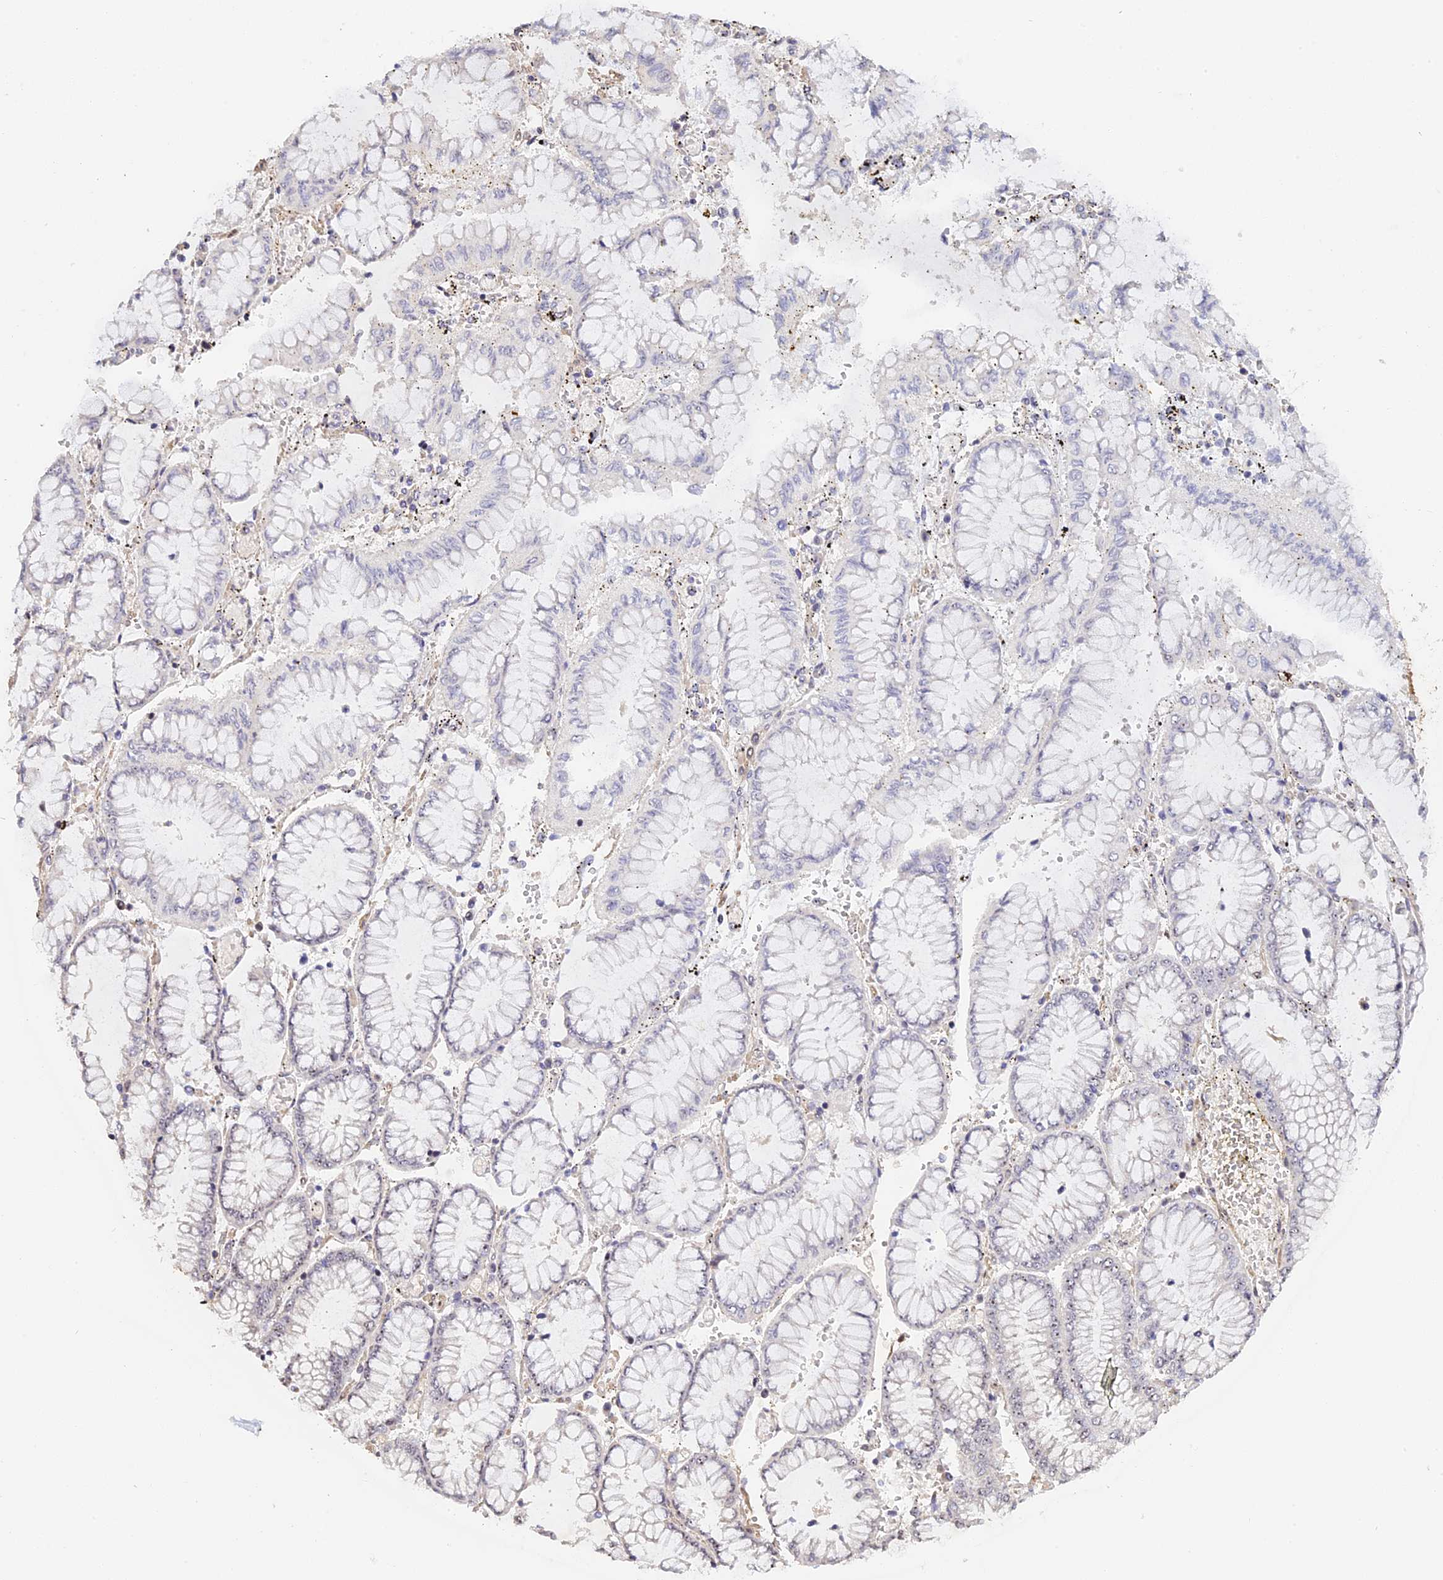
{"staining": {"intensity": "weak", "quantity": "25%-75%", "location": "nuclear"}, "tissue": "stomach cancer", "cell_type": "Tumor cells", "image_type": "cancer", "snomed": [{"axis": "morphology", "description": "Adenocarcinoma, NOS"}, {"axis": "topography", "description": "Stomach"}], "caption": "Approximately 25%-75% of tumor cells in human adenocarcinoma (stomach) display weak nuclear protein positivity as visualized by brown immunohistochemical staining.", "gene": "MGA", "patient": {"sex": "male", "age": 76}}